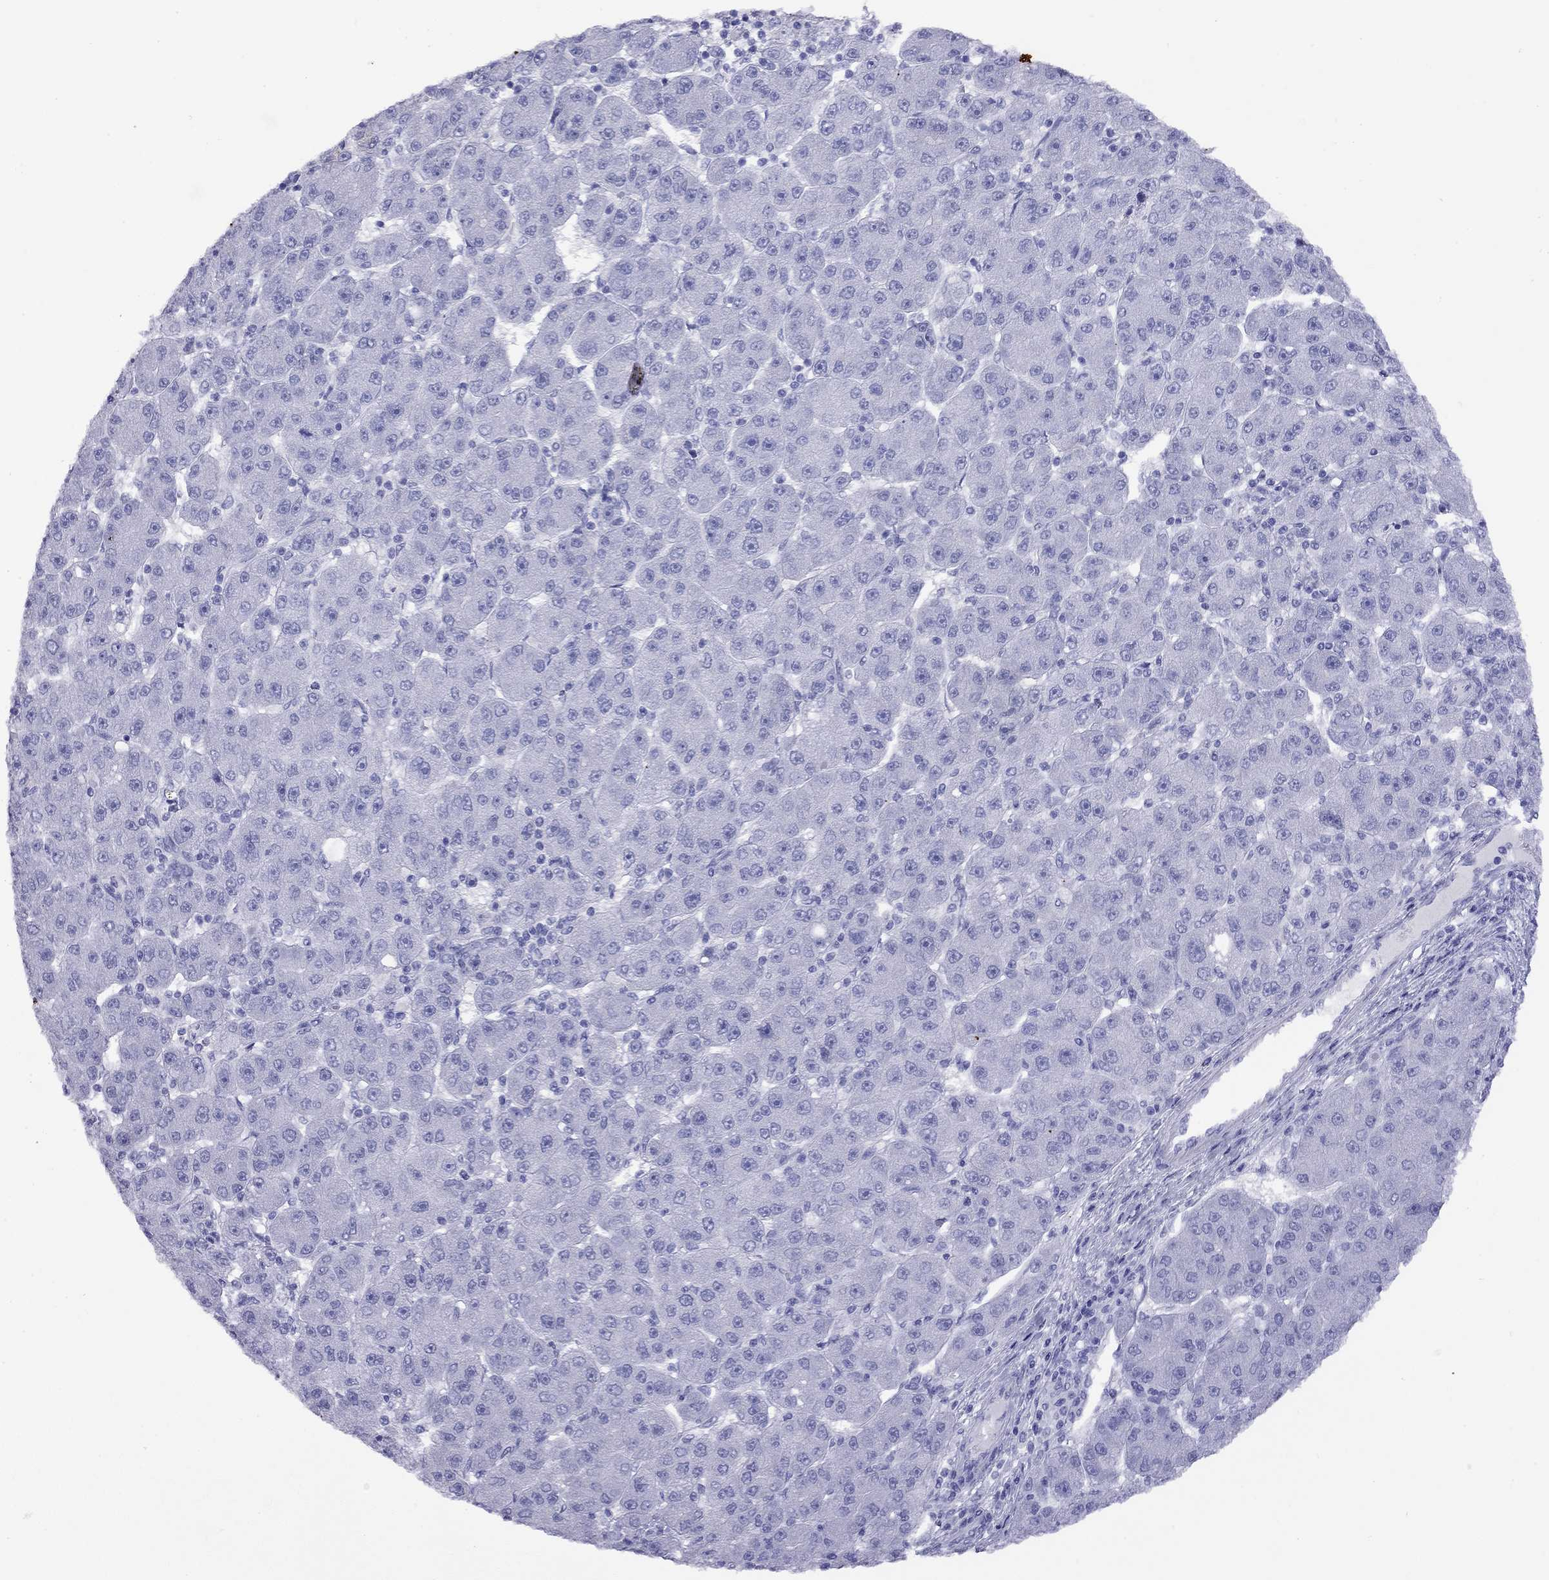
{"staining": {"intensity": "negative", "quantity": "none", "location": "none"}, "tissue": "liver cancer", "cell_type": "Tumor cells", "image_type": "cancer", "snomed": [{"axis": "morphology", "description": "Carcinoma, Hepatocellular, NOS"}, {"axis": "topography", "description": "Liver"}], "caption": "Immunohistochemical staining of liver cancer demonstrates no significant expression in tumor cells. (DAB immunohistochemistry with hematoxylin counter stain).", "gene": "GNAT3", "patient": {"sex": "male", "age": 67}}